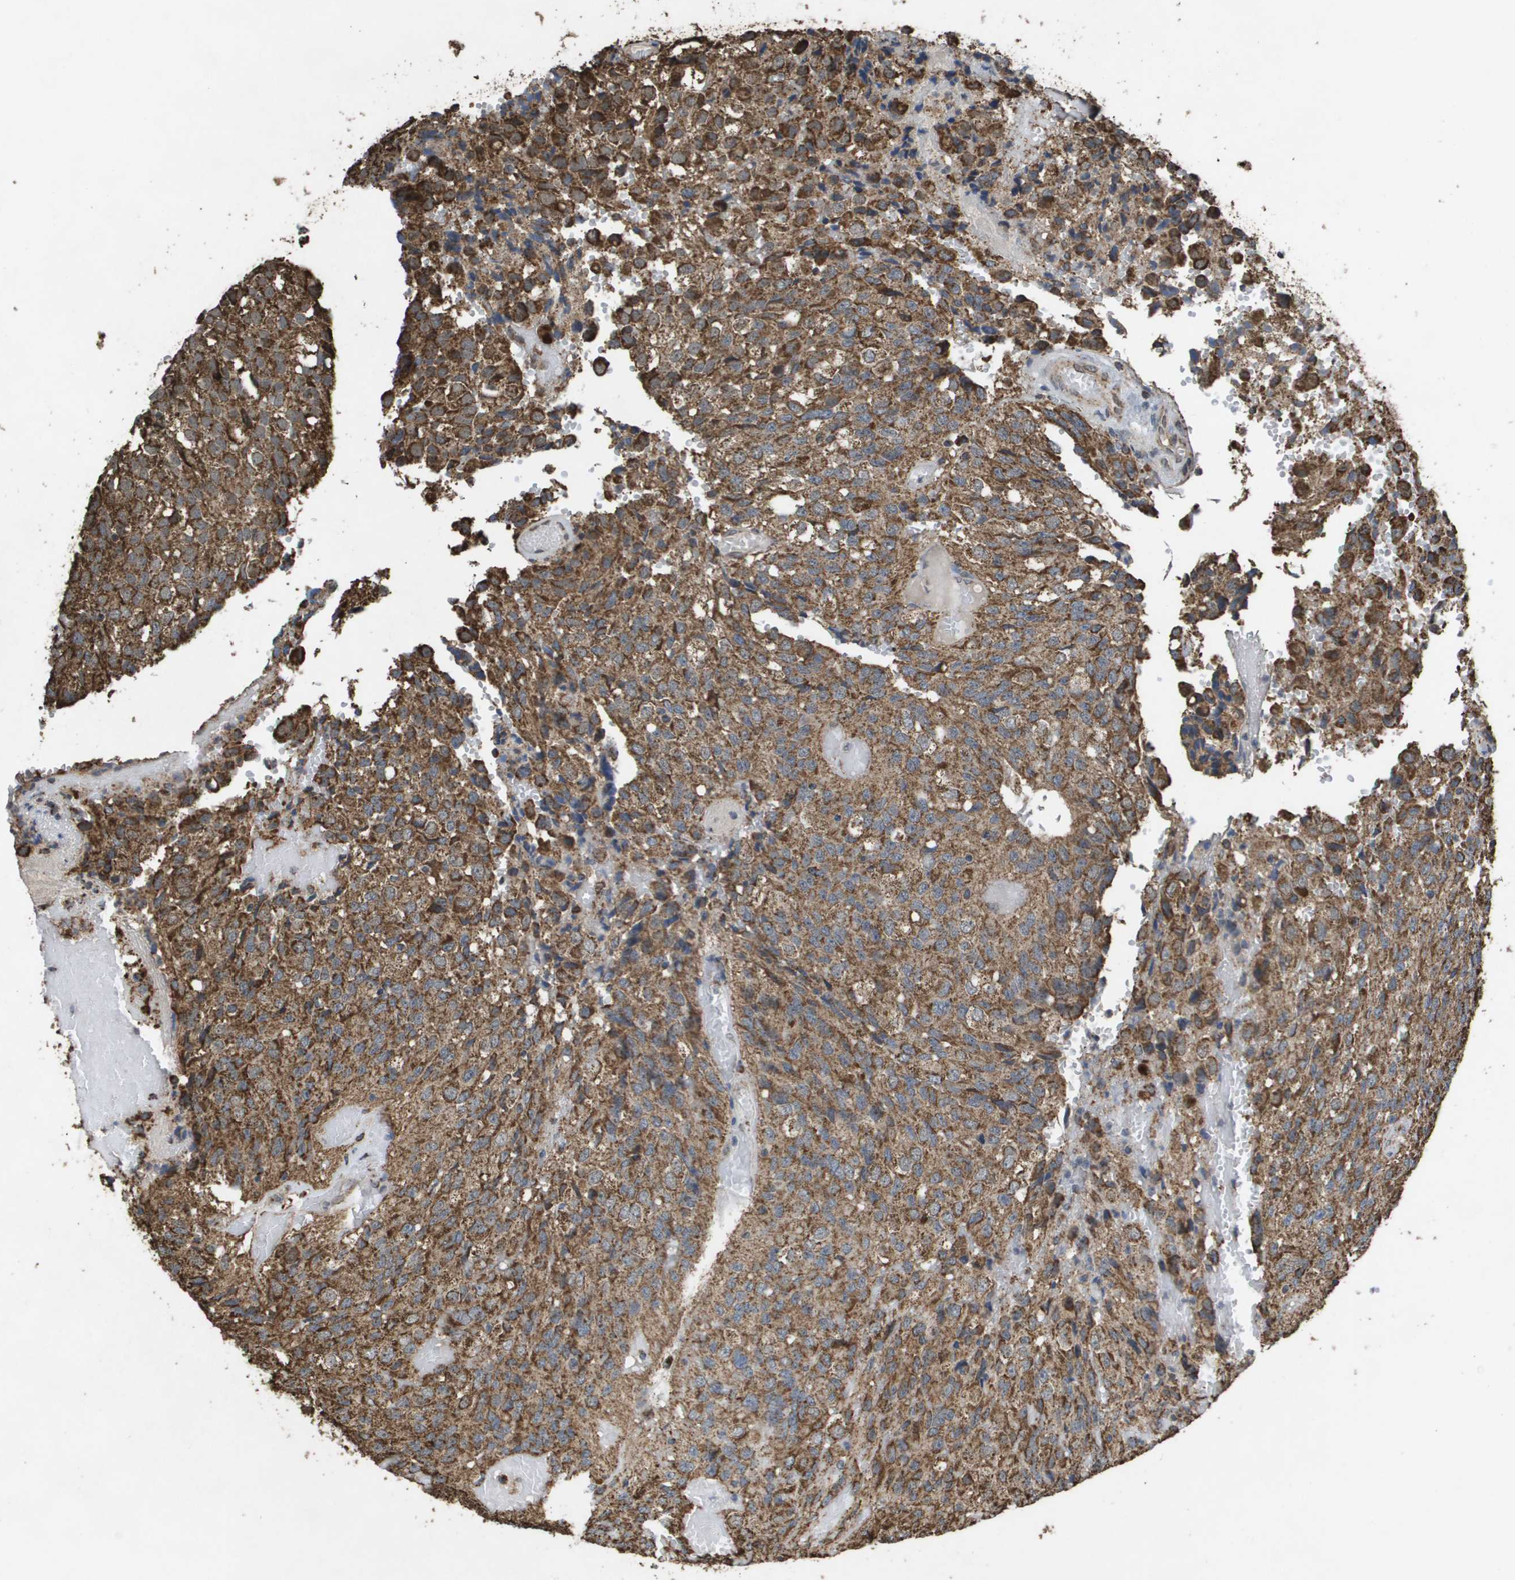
{"staining": {"intensity": "strong", "quantity": ">75%", "location": "cytoplasmic/membranous"}, "tissue": "glioma", "cell_type": "Tumor cells", "image_type": "cancer", "snomed": [{"axis": "morphology", "description": "Glioma, malignant, High grade"}, {"axis": "topography", "description": "Brain"}], "caption": "Tumor cells demonstrate strong cytoplasmic/membranous staining in about >75% of cells in glioma.", "gene": "HSPE1", "patient": {"sex": "male", "age": 32}}